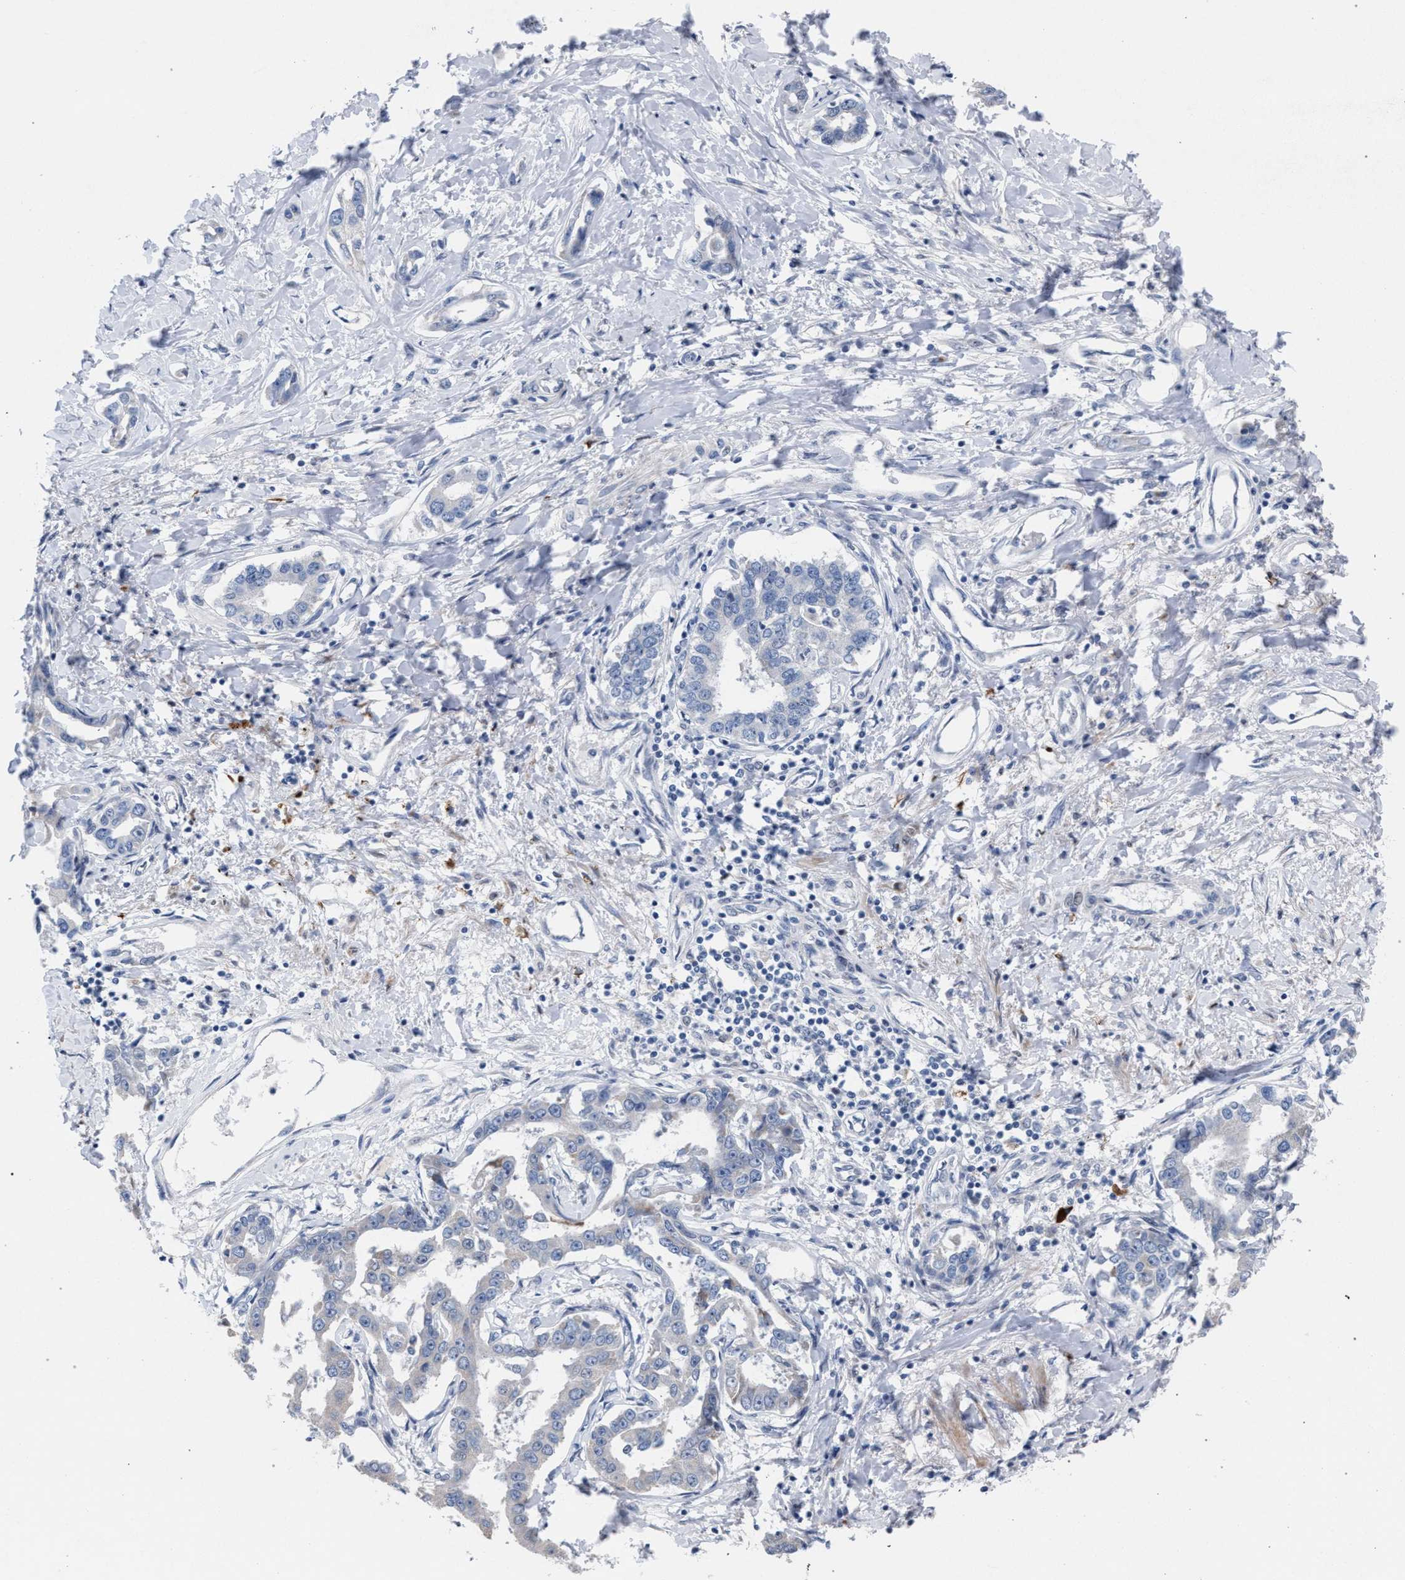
{"staining": {"intensity": "negative", "quantity": "none", "location": "none"}, "tissue": "liver cancer", "cell_type": "Tumor cells", "image_type": "cancer", "snomed": [{"axis": "morphology", "description": "Cholangiocarcinoma"}, {"axis": "topography", "description": "Liver"}], "caption": "An IHC image of cholangiocarcinoma (liver) is shown. There is no staining in tumor cells of cholangiocarcinoma (liver).", "gene": "RNF135", "patient": {"sex": "male", "age": 59}}